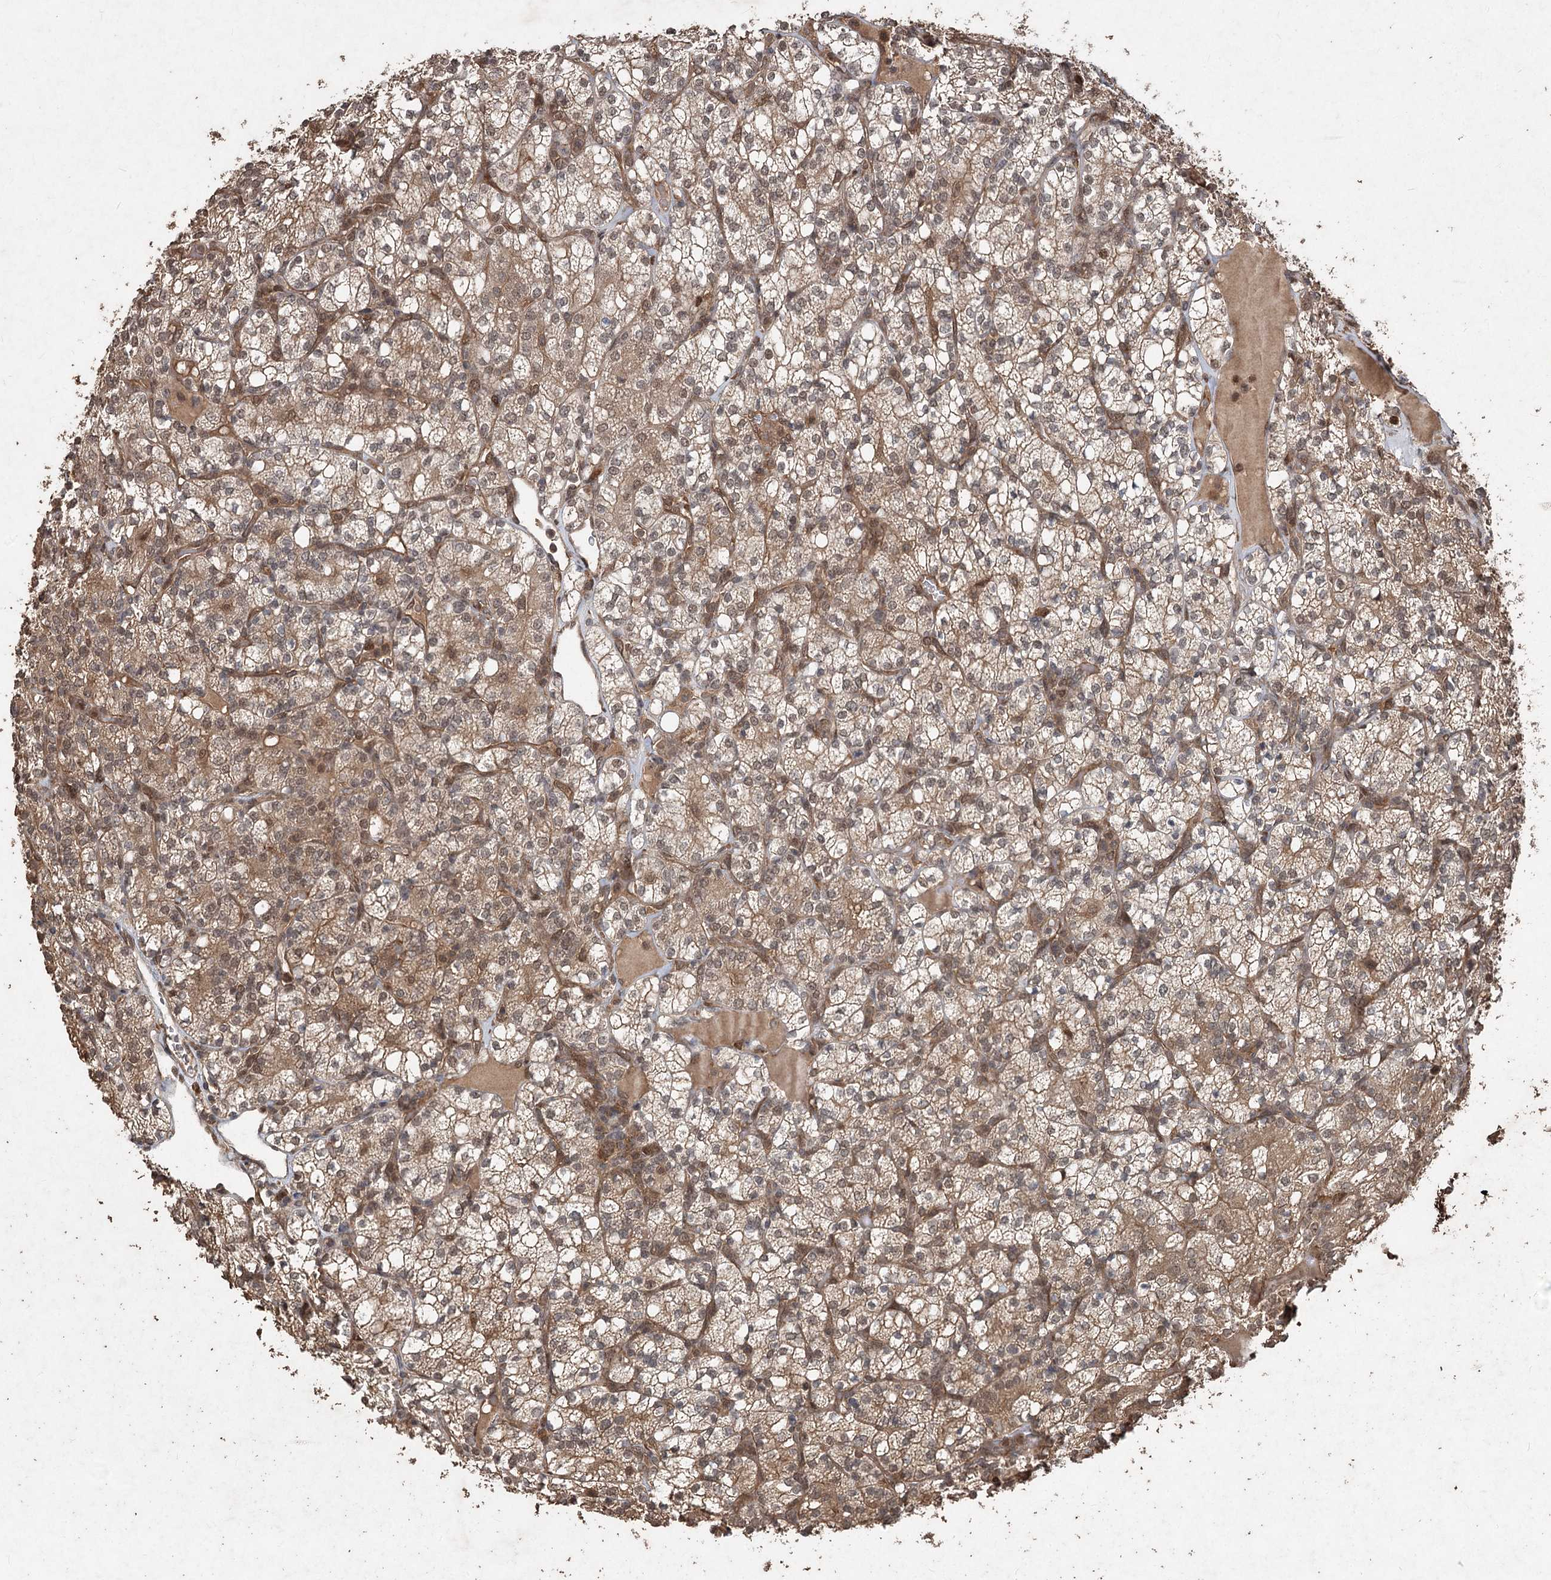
{"staining": {"intensity": "moderate", "quantity": ">75%", "location": "cytoplasmic/membranous,nuclear"}, "tissue": "renal cancer", "cell_type": "Tumor cells", "image_type": "cancer", "snomed": [{"axis": "morphology", "description": "Adenocarcinoma, NOS"}, {"axis": "topography", "description": "Kidney"}], "caption": "The immunohistochemical stain shows moderate cytoplasmic/membranous and nuclear staining in tumor cells of renal adenocarcinoma tissue. The staining is performed using DAB brown chromogen to label protein expression. The nuclei are counter-stained blue using hematoxylin.", "gene": "FBXO7", "patient": {"sex": "male", "age": 77}}